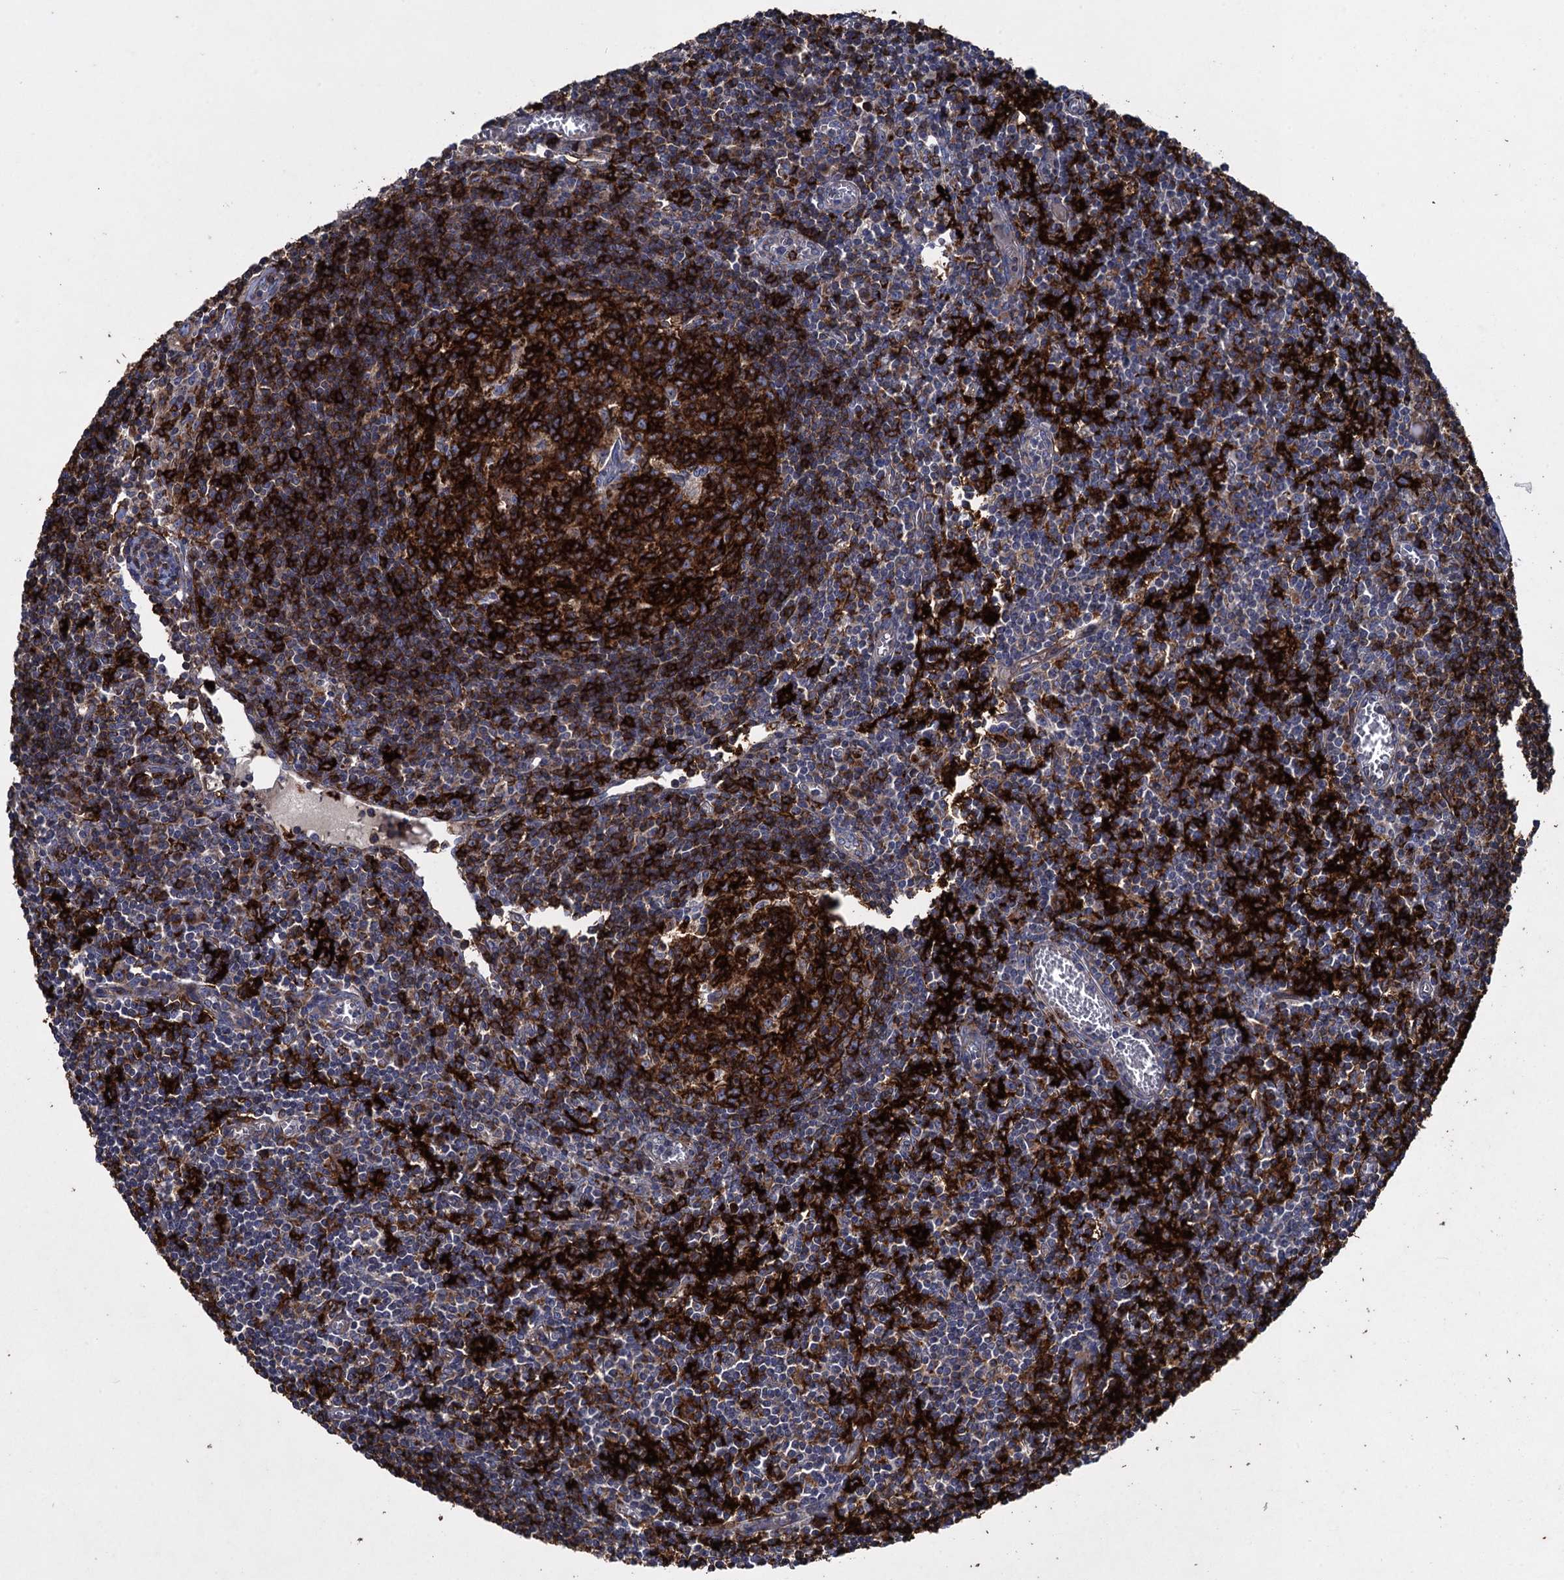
{"staining": {"intensity": "strong", "quantity": ">75%", "location": "cytoplasmic/membranous"}, "tissue": "lymph node", "cell_type": "Germinal center cells", "image_type": "normal", "snomed": [{"axis": "morphology", "description": "Normal tissue, NOS"}, {"axis": "topography", "description": "Lymph node"}], "caption": "Immunohistochemistry (IHC) staining of unremarkable lymph node, which exhibits high levels of strong cytoplasmic/membranous staining in about >75% of germinal center cells indicating strong cytoplasmic/membranous protein positivity. The staining was performed using DAB (brown) for protein detection and nuclei were counterstained in hematoxylin (blue).", "gene": "TXNDC11", "patient": {"sex": "female", "age": 55}}